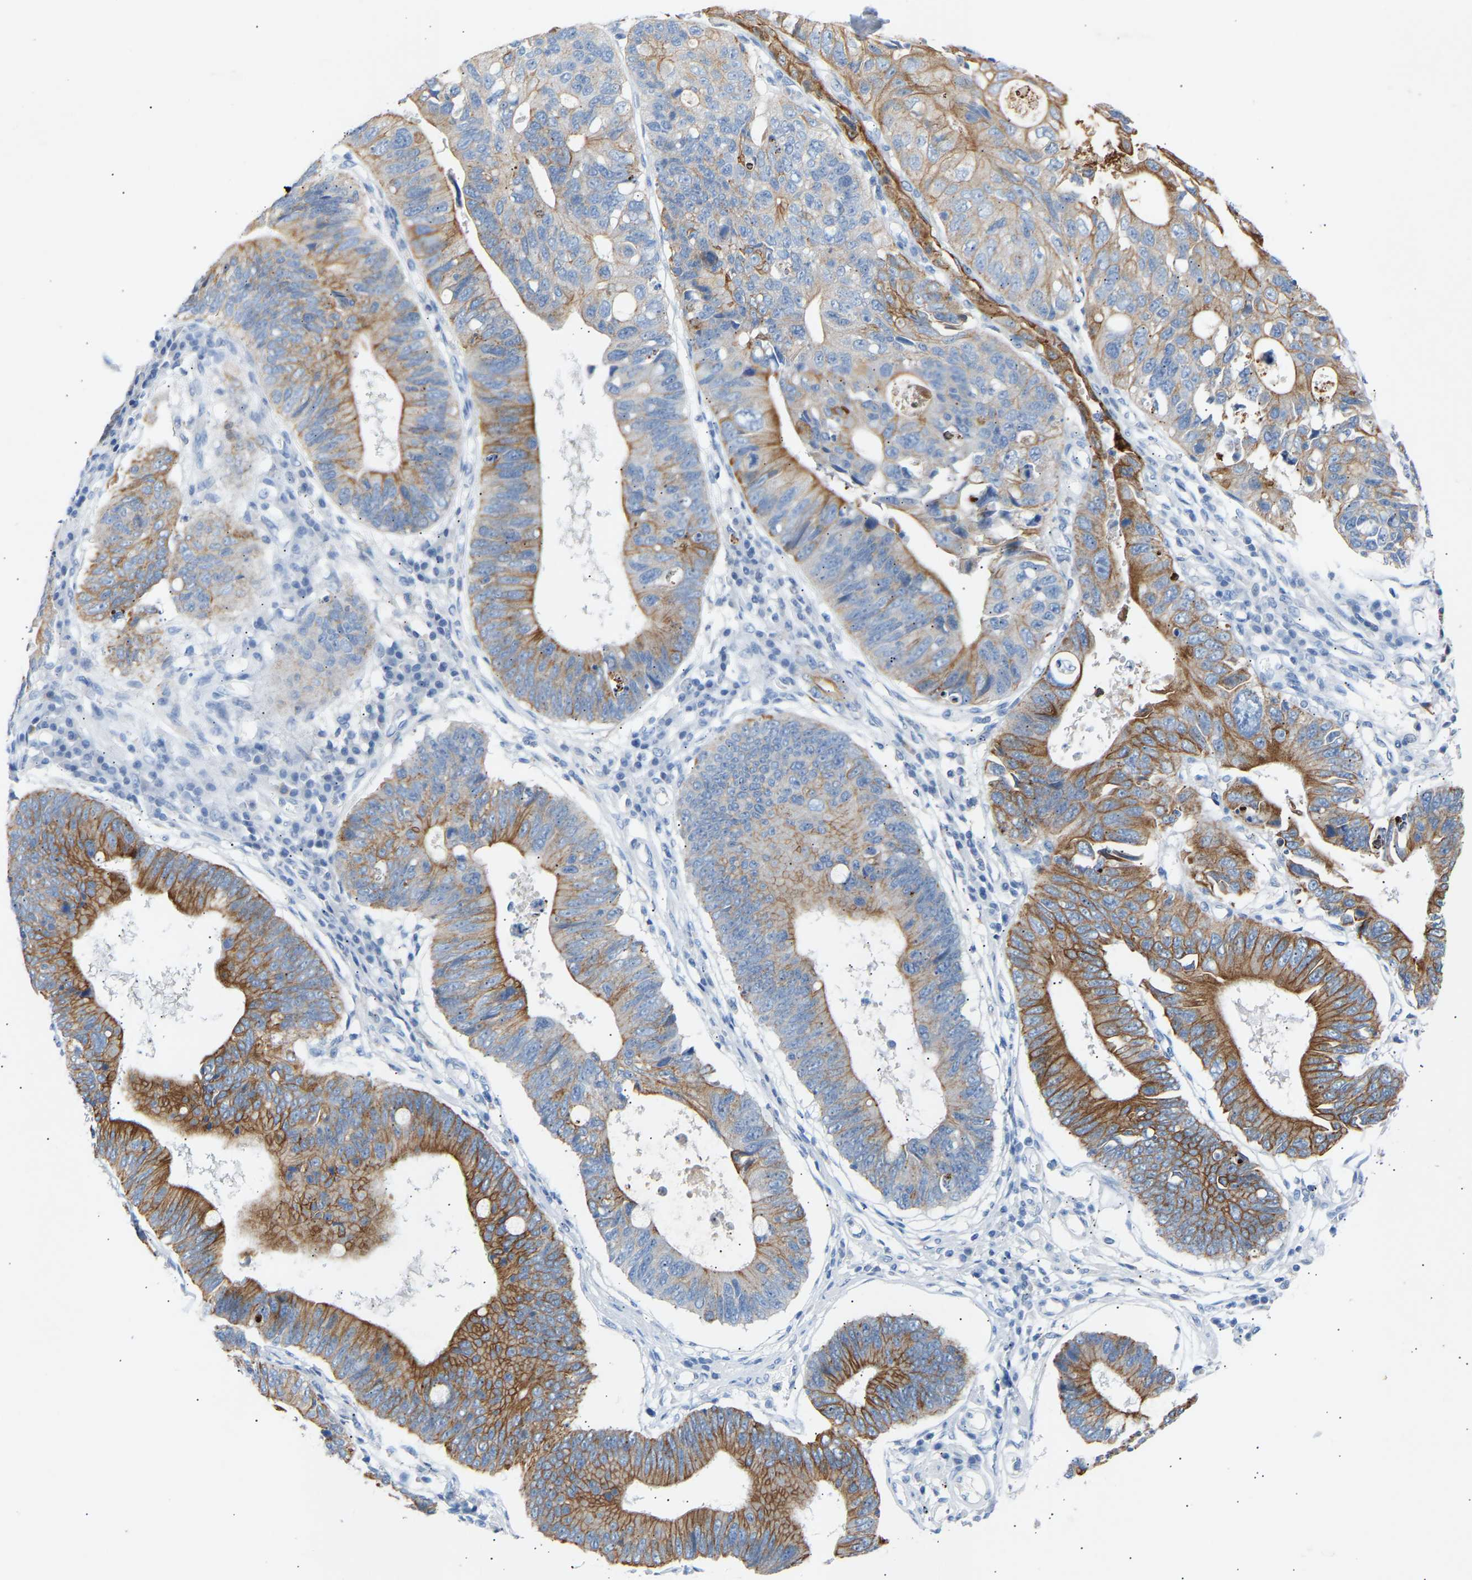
{"staining": {"intensity": "moderate", "quantity": ">75%", "location": "cytoplasmic/membranous"}, "tissue": "stomach cancer", "cell_type": "Tumor cells", "image_type": "cancer", "snomed": [{"axis": "morphology", "description": "Adenocarcinoma, NOS"}, {"axis": "topography", "description": "Stomach"}], "caption": "A brown stain labels moderate cytoplasmic/membranous expression of a protein in adenocarcinoma (stomach) tumor cells. (DAB (3,3'-diaminobenzidine) IHC with brightfield microscopy, high magnification).", "gene": "PEX1", "patient": {"sex": "male", "age": 59}}